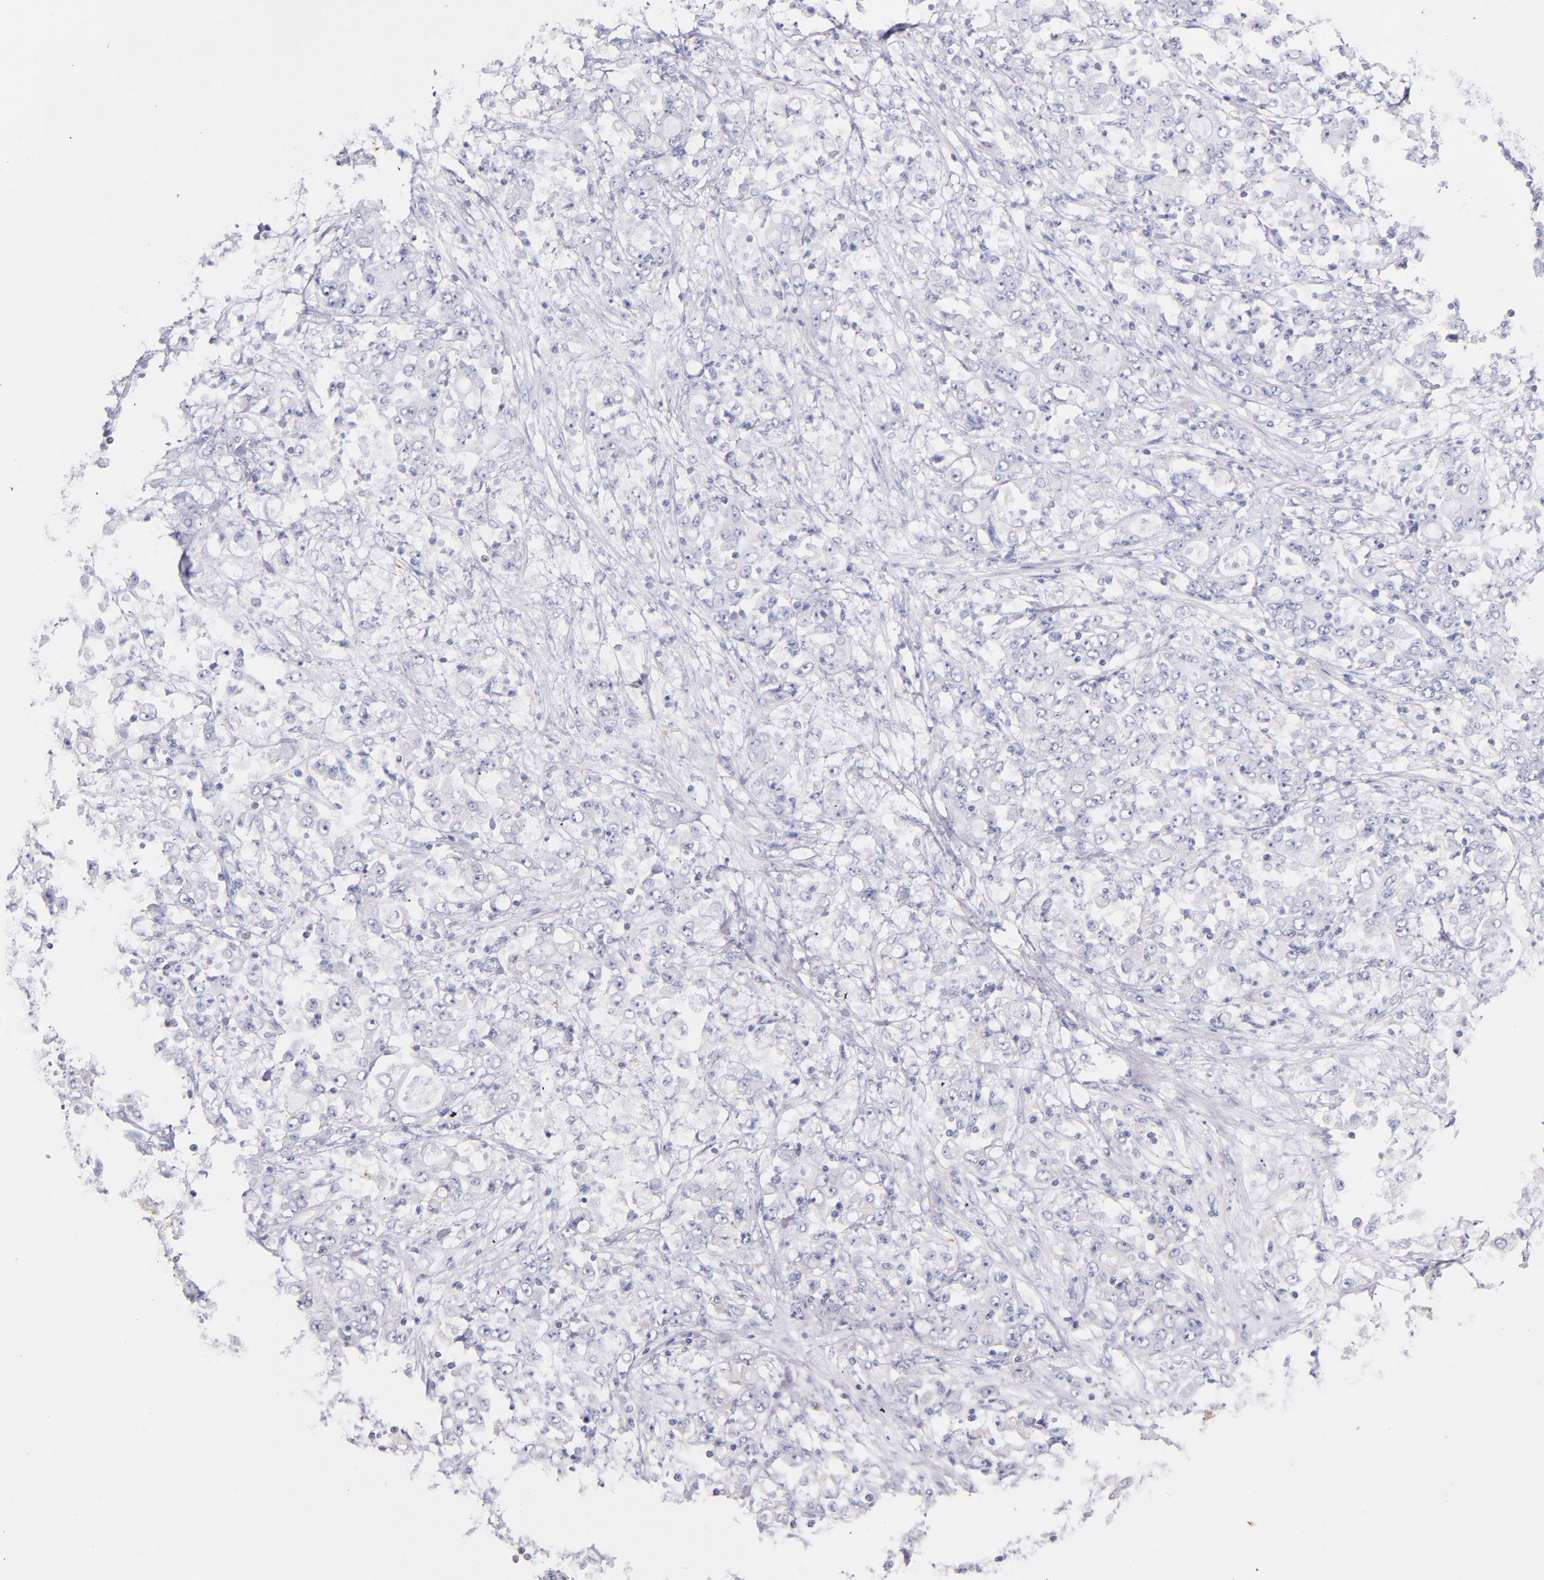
{"staining": {"intensity": "negative", "quantity": "none", "location": "none"}, "tissue": "stomach cancer", "cell_type": "Tumor cells", "image_type": "cancer", "snomed": [{"axis": "morphology", "description": "Adenocarcinoma, NOS"}, {"axis": "topography", "description": "Stomach, lower"}], "caption": "Human stomach cancer stained for a protein using immunohistochemistry exhibits no expression in tumor cells.", "gene": "SRF", "patient": {"sex": "female", "age": 71}}